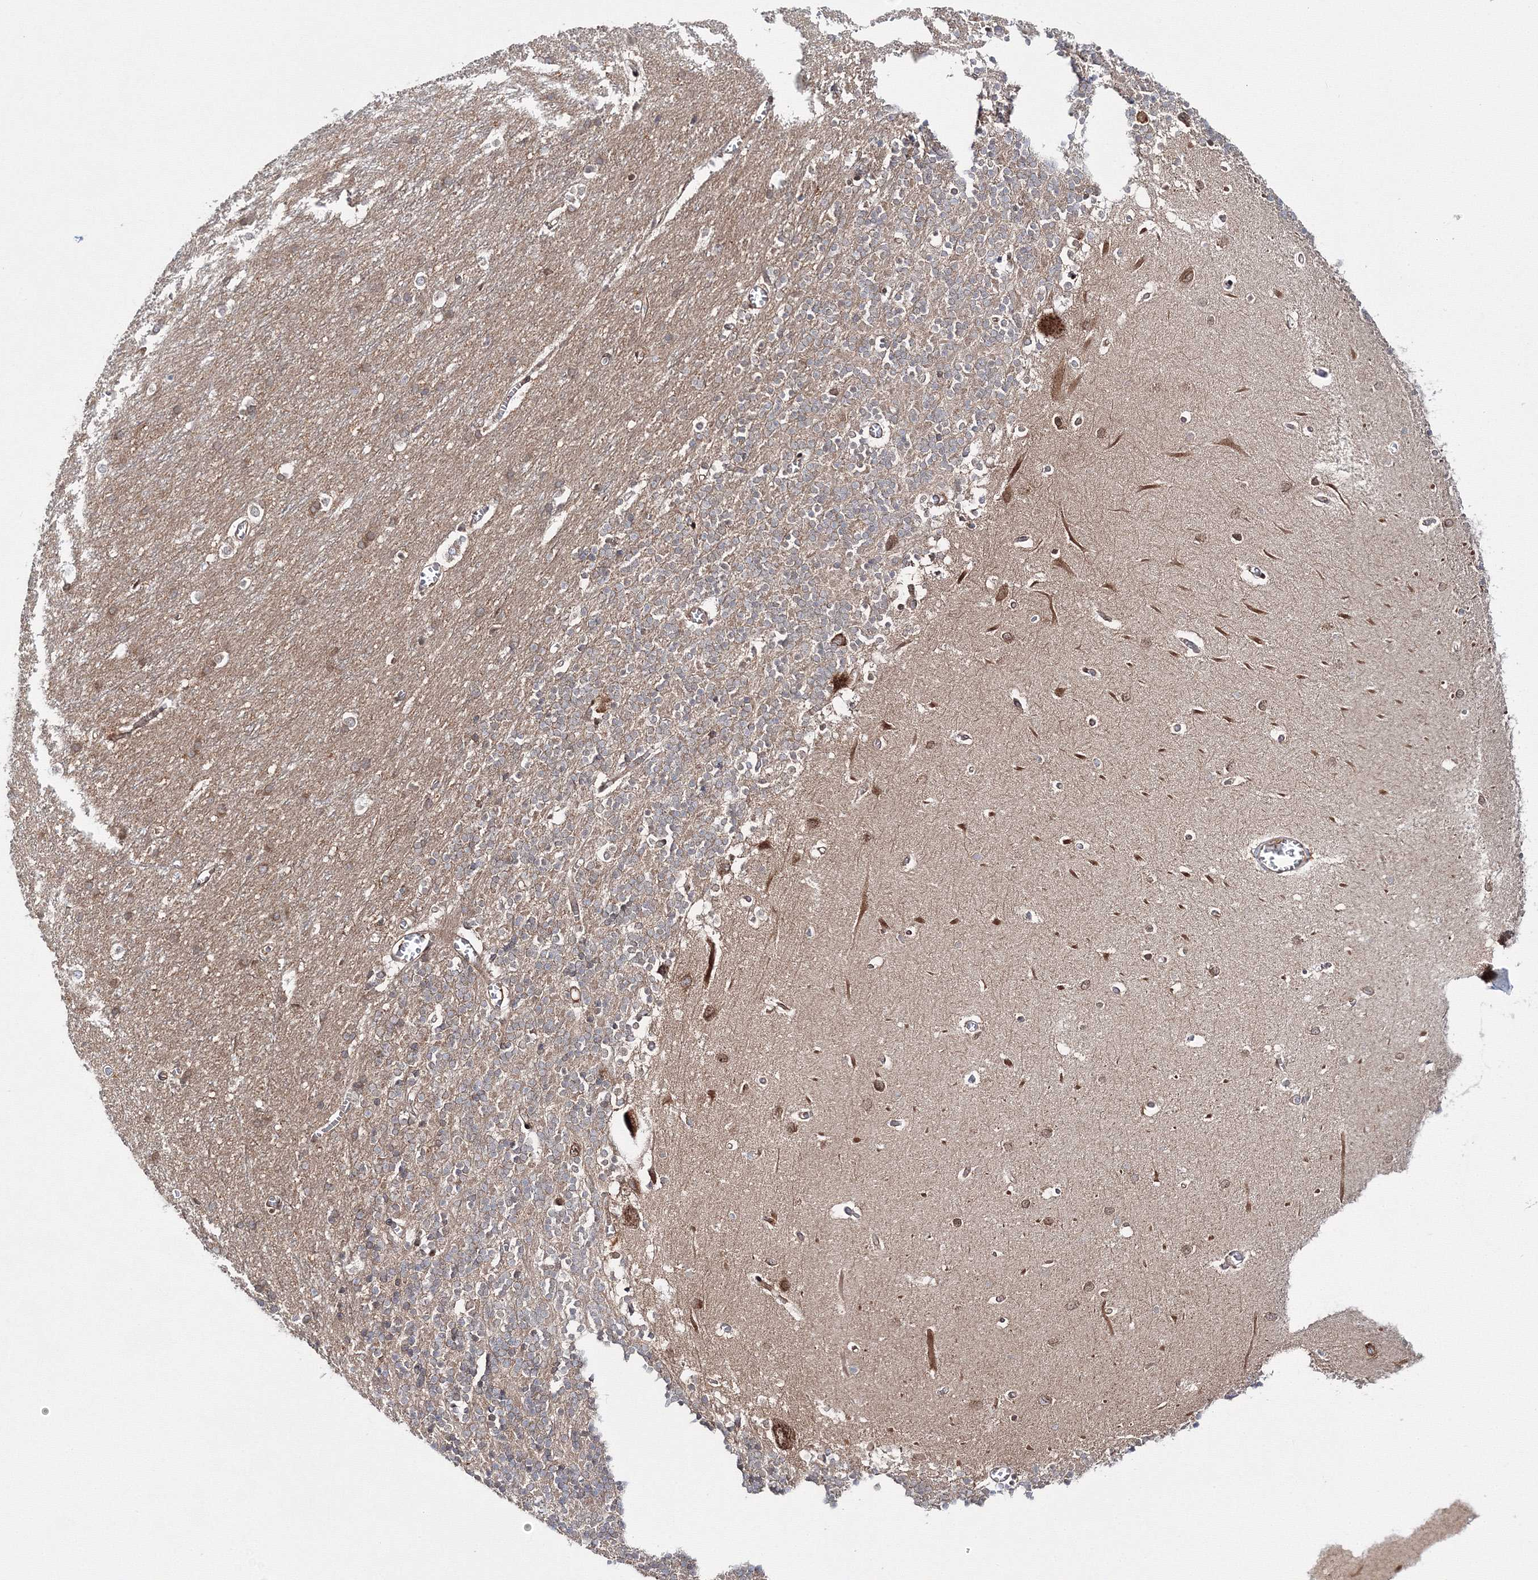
{"staining": {"intensity": "weak", "quantity": "25%-75%", "location": "cytoplasmic/membranous"}, "tissue": "cerebellum", "cell_type": "Cells in granular layer", "image_type": "normal", "snomed": [{"axis": "morphology", "description": "Normal tissue, NOS"}, {"axis": "topography", "description": "Cerebellum"}], "caption": "Immunohistochemical staining of benign human cerebellum reveals weak cytoplasmic/membranous protein expression in about 25%-75% of cells in granular layer.", "gene": "HARS1", "patient": {"sex": "male", "age": 37}}